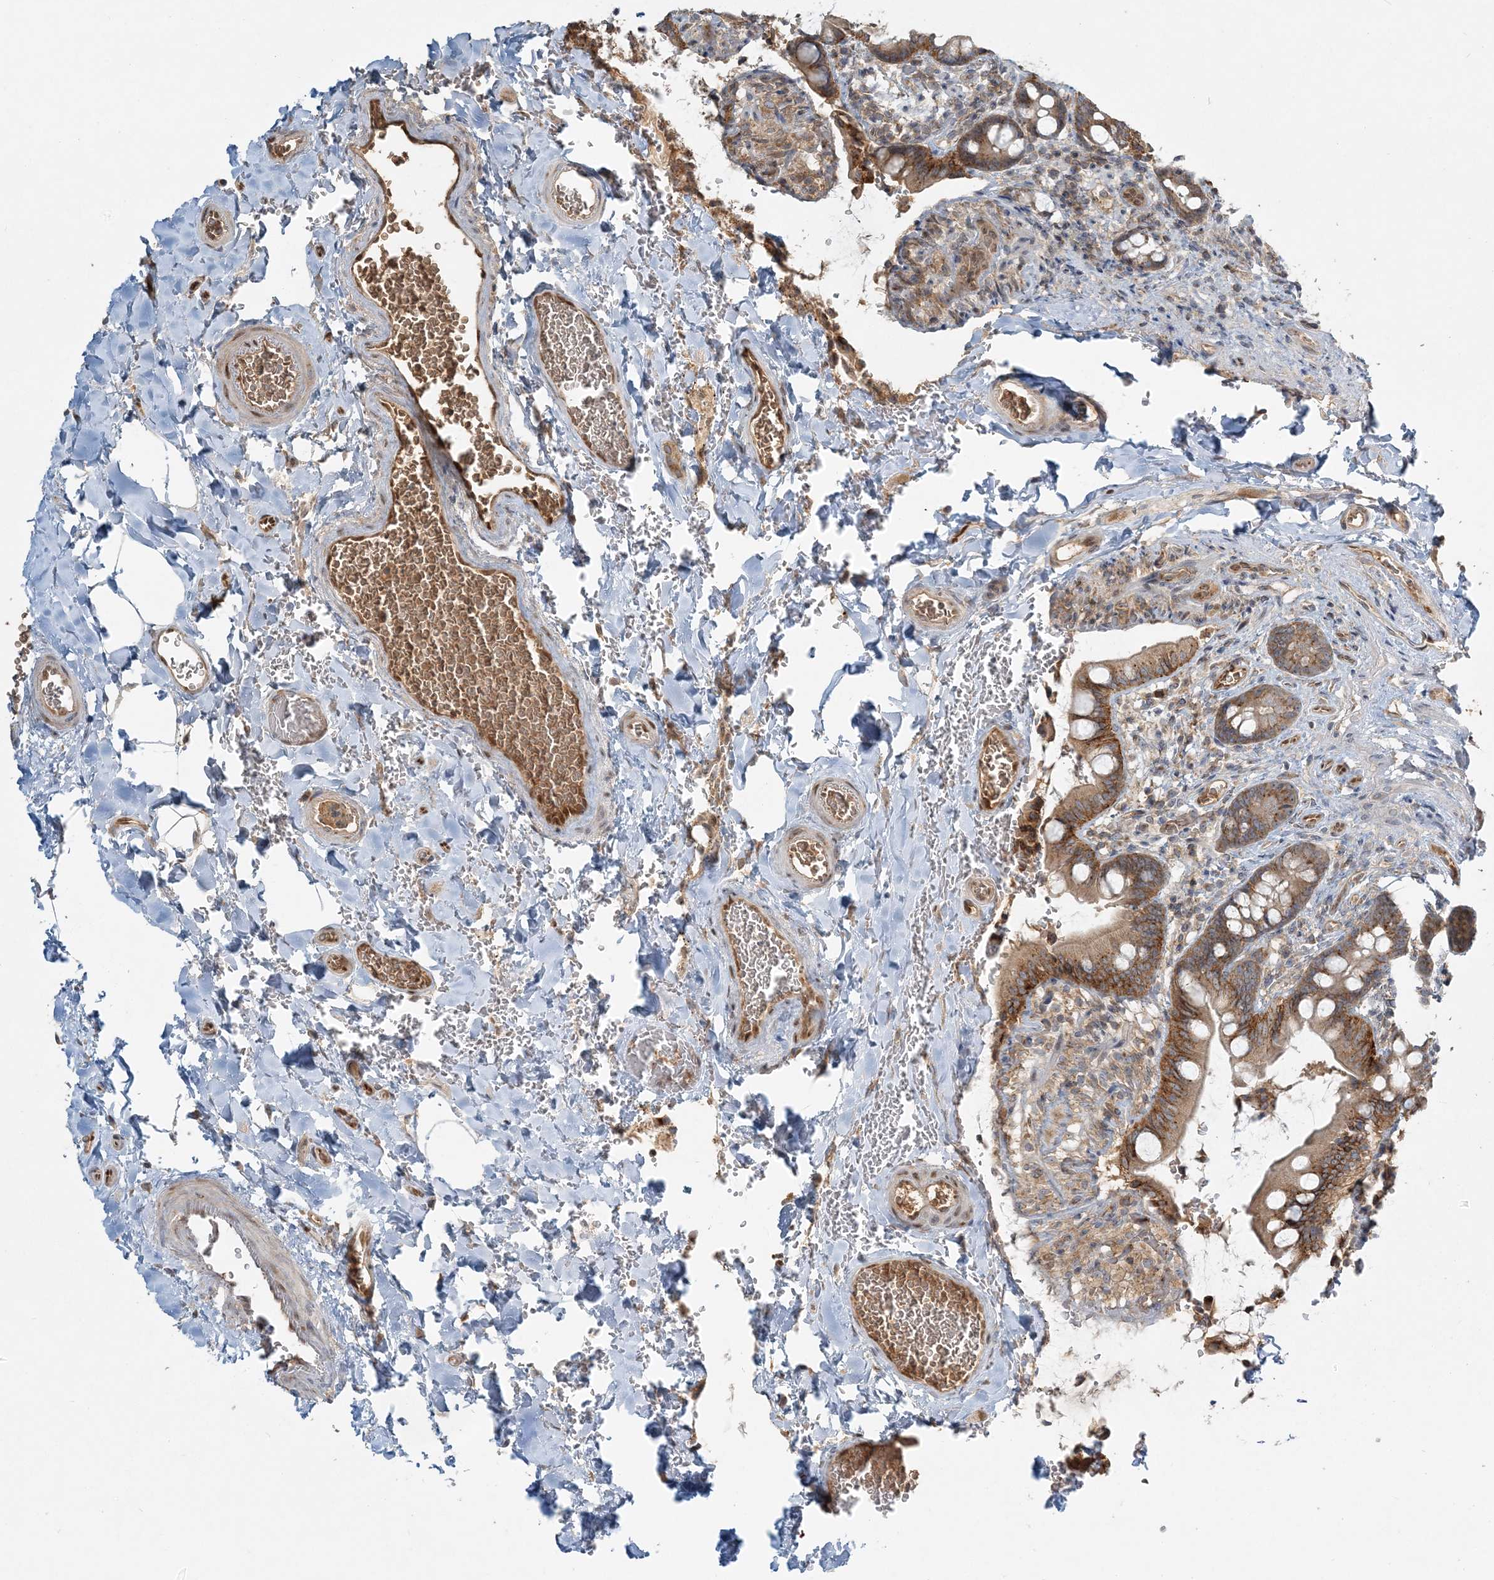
{"staining": {"intensity": "strong", "quantity": ">75%", "location": "cytoplasmic/membranous"}, "tissue": "small intestine", "cell_type": "Glandular cells", "image_type": "normal", "snomed": [{"axis": "morphology", "description": "Normal tissue, NOS"}, {"axis": "topography", "description": "Small intestine"}], "caption": "Protein expression analysis of normal human small intestine reveals strong cytoplasmic/membranous expression in about >75% of glandular cells.", "gene": "AP1AR", "patient": {"sex": "male", "age": 52}}